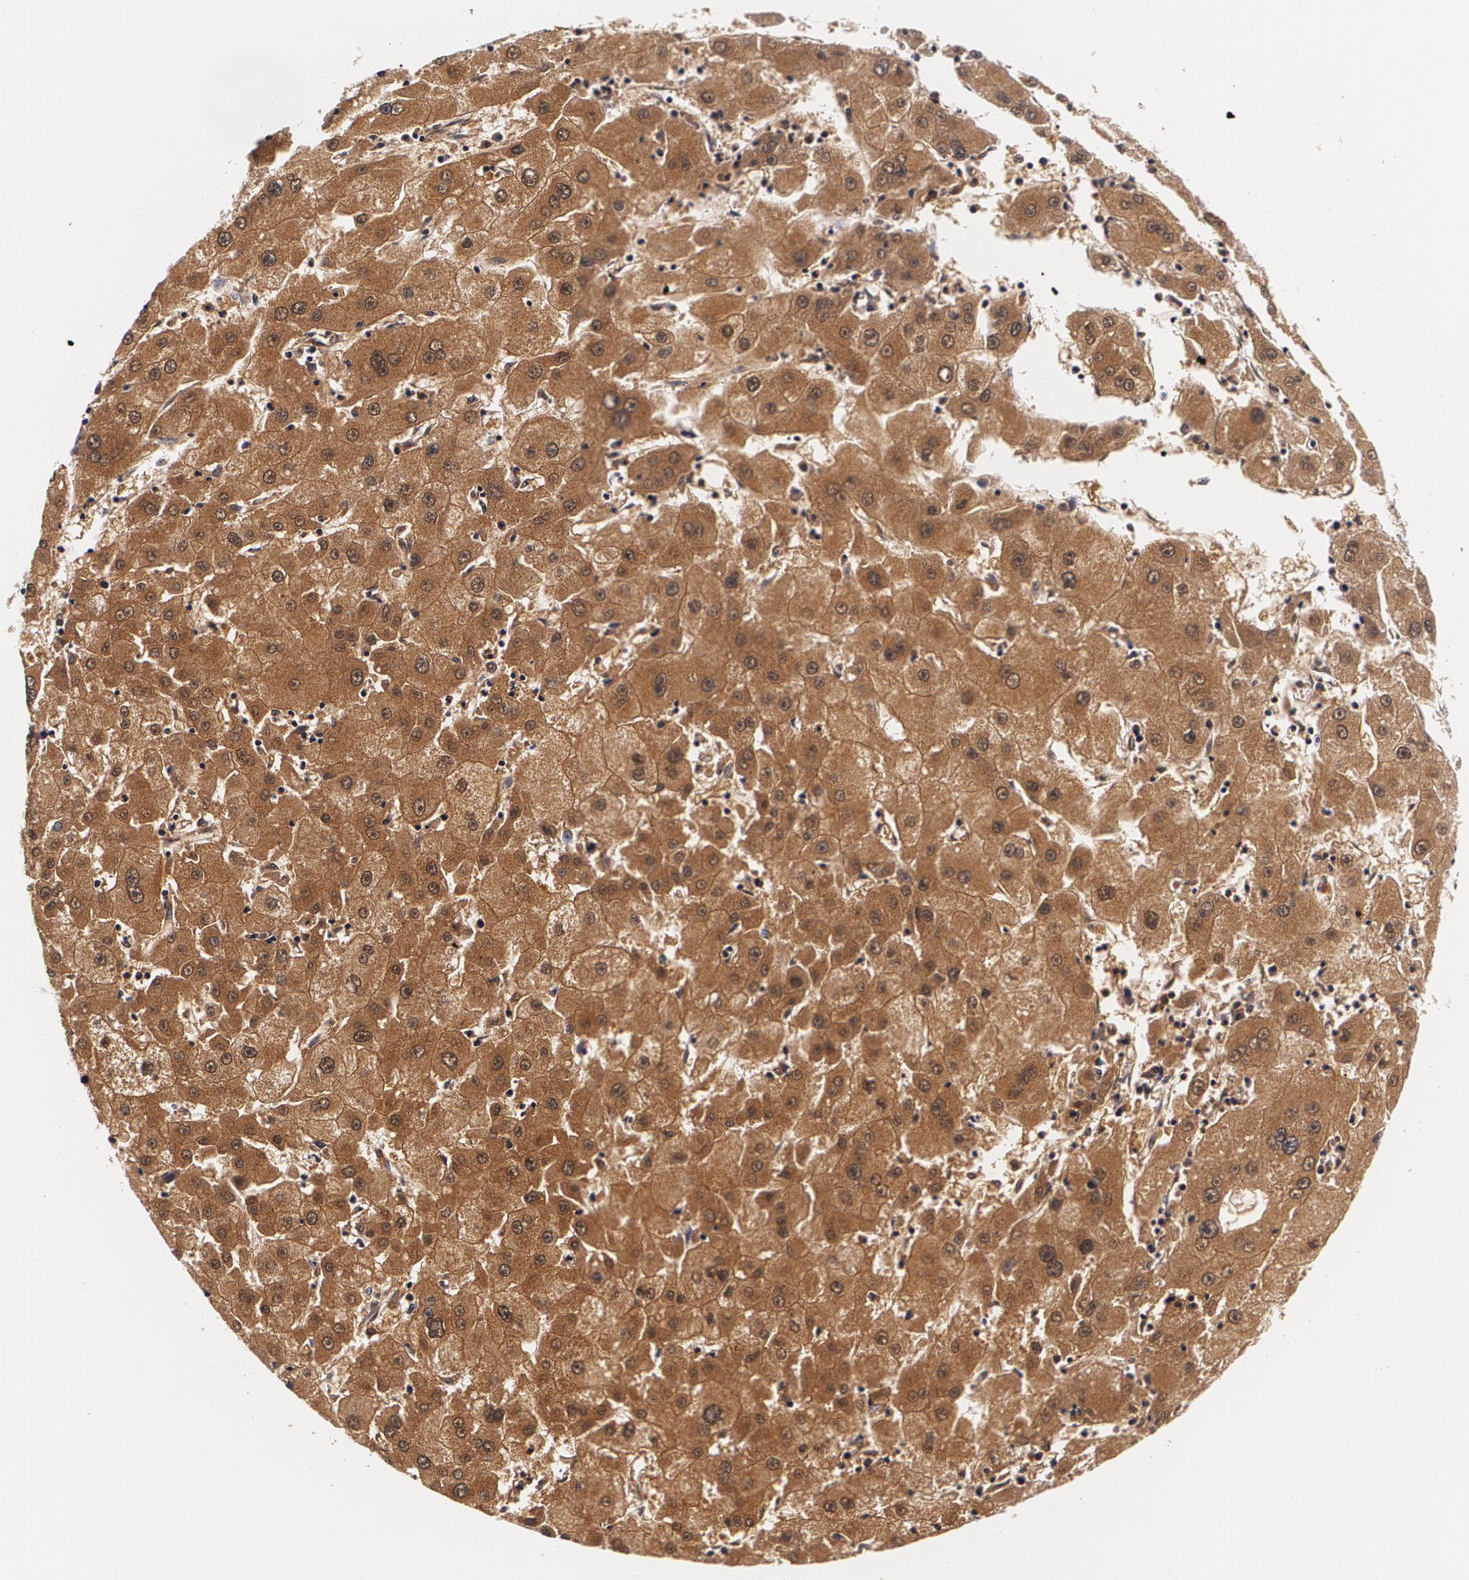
{"staining": {"intensity": "moderate", "quantity": ">75%", "location": "cytoplasmic/membranous"}, "tissue": "liver cancer", "cell_type": "Tumor cells", "image_type": "cancer", "snomed": [{"axis": "morphology", "description": "Carcinoma, Hepatocellular, NOS"}, {"axis": "topography", "description": "Liver"}], "caption": "Immunohistochemical staining of liver hepatocellular carcinoma reveals moderate cytoplasmic/membranous protein staining in approximately >75% of tumor cells. (DAB = brown stain, brightfield microscopy at high magnification).", "gene": "TTR", "patient": {"sex": "male", "age": 72}}